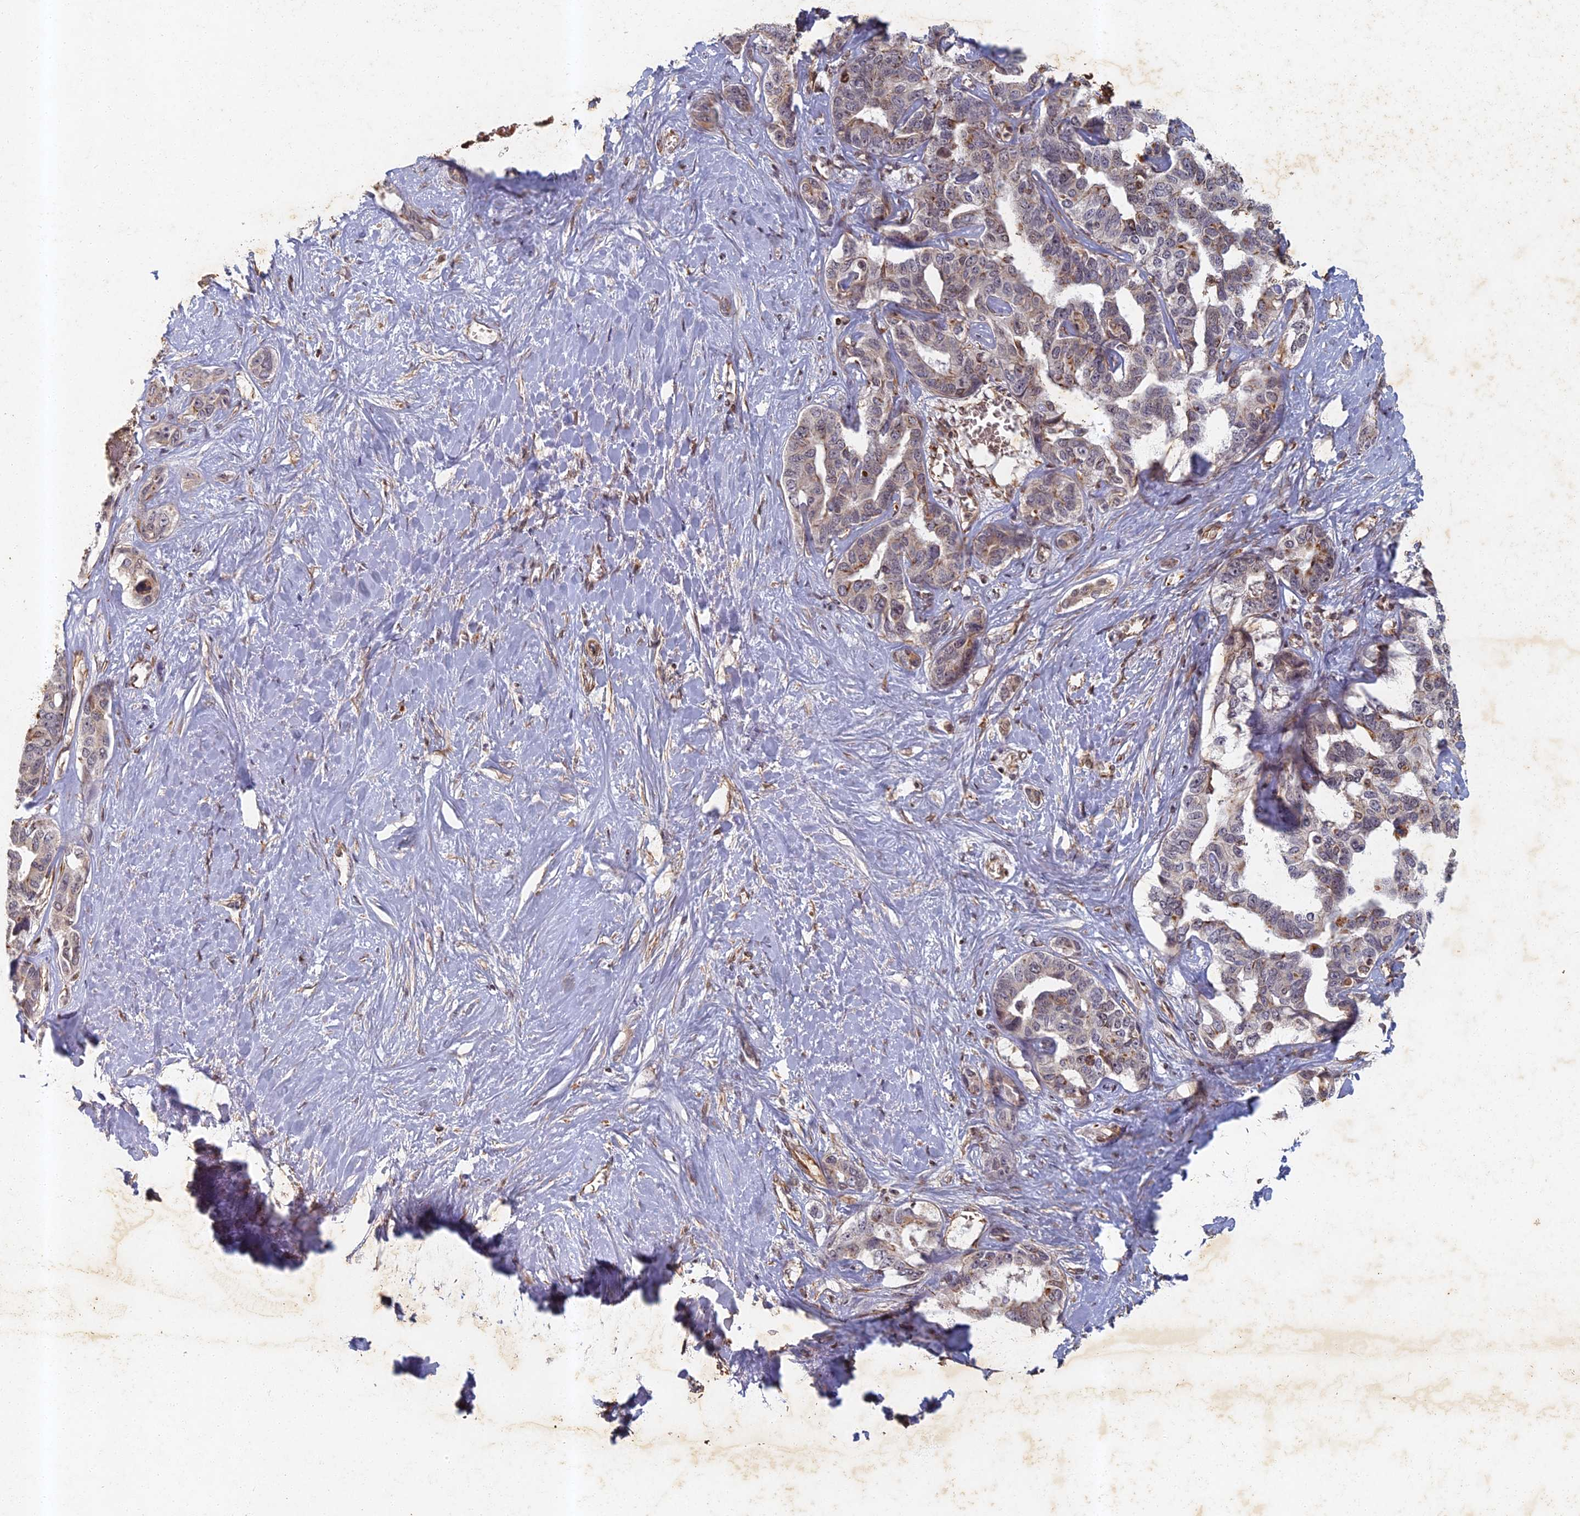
{"staining": {"intensity": "weak", "quantity": "<25%", "location": "cytoplasmic/membranous"}, "tissue": "liver cancer", "cell_type": "Tumor cells", "image_type": "cancer", "snomed": [{"axis": "morphology", "description": "Cholangiocarcinoma"}, {"axis": "topography", "description": "Liver"}], "caption": "Tumor cells are negative for brown protein staining in cholangiocarcinoma (liver).", "gene": "ABCB10", "patient": {"sex": "male", "age": 59}}